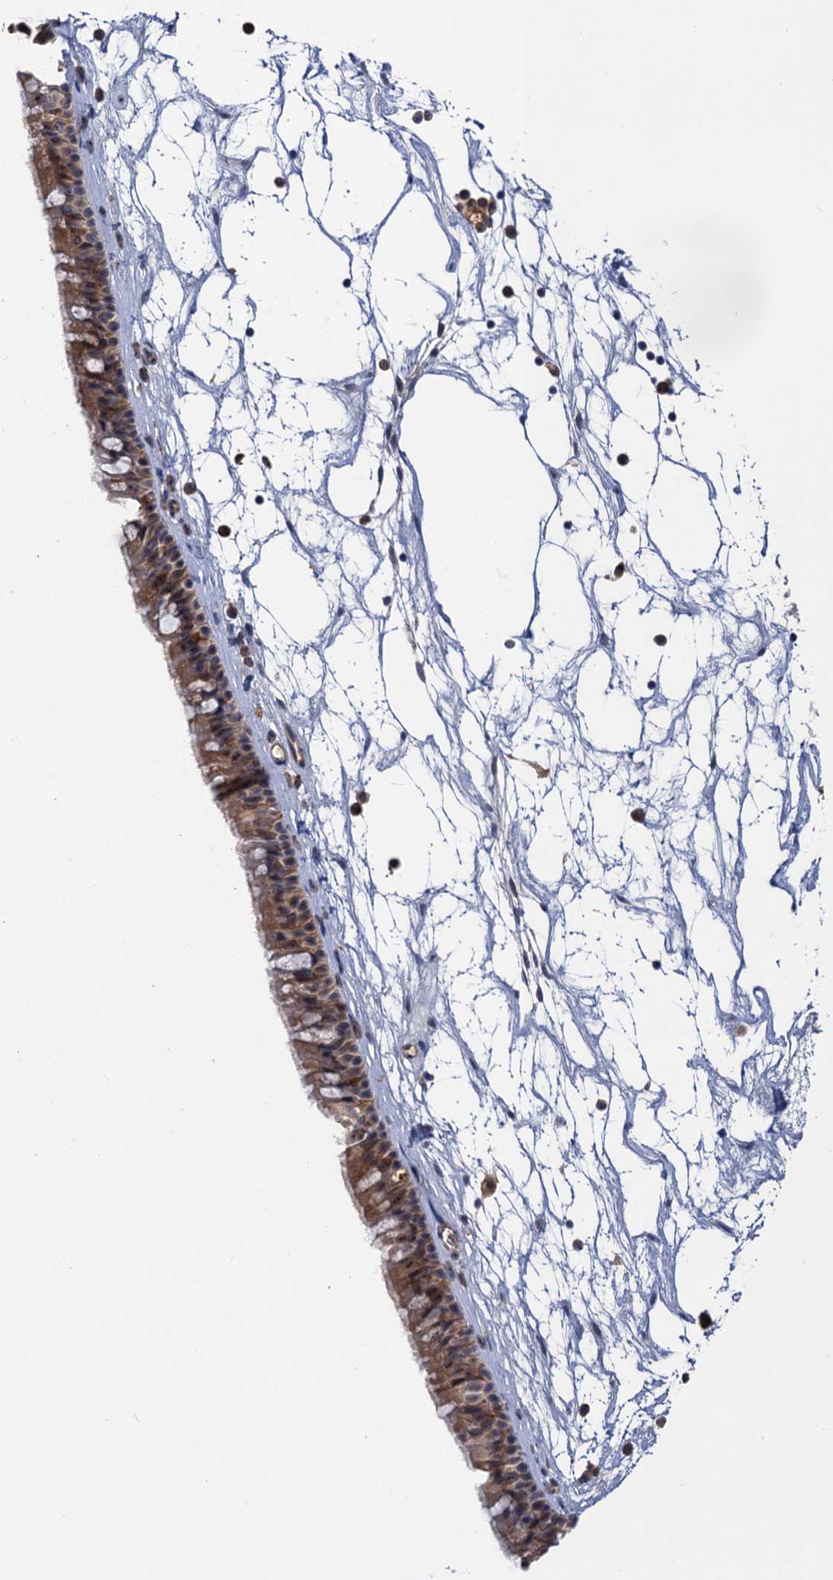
{"staining": {"intensity": "moderate", "quantity": ">75%", "location": "cytoplasmic/membranous"}, "tissue": "nasopharynx", "cell_type": "Respiratory epithelial cells", "image_type": "normal", "snomed": [{"axis": "morphology", "description": "Normal tissue, NOS"}, {"axis": "topography", "description": "Nasopharynx"}], "caption": "Human nasopharynx stained for a protein (brown) demonstrates moderate cytoplasmic/membranous positive expression in about >75% of respiratory epithelial cells.", "gene": "NEK8", "patient": {"sex": "male", "age": 64}}